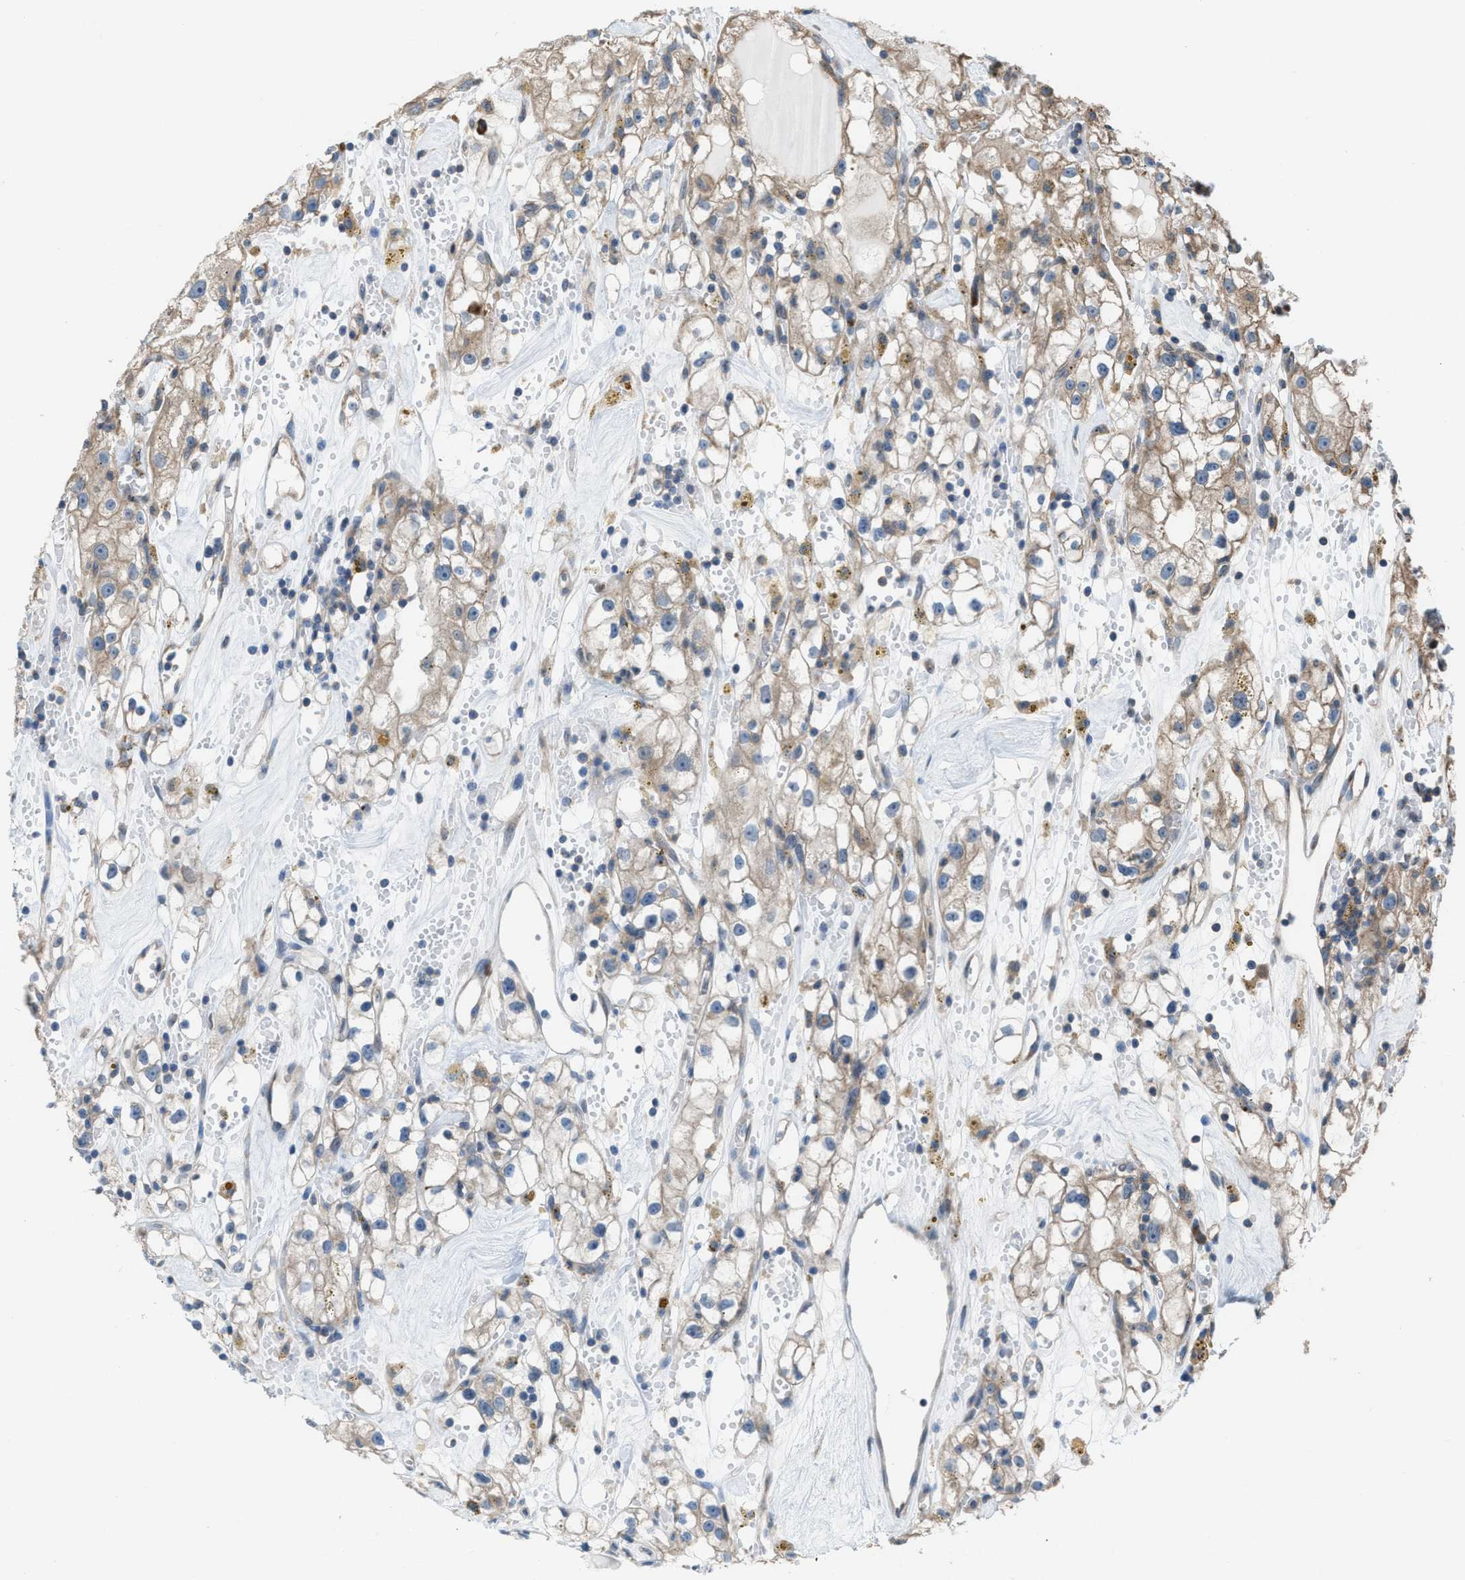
{"staining": {"intensity": "weak", "quantity": ">75%", "location": "cytoplasmic/membranous"}, "tissue": "renal cancer", "cell_type": "Tumor cells", "image_type": "cancer", "snomed": [{"axis": "morphology", "description": "Adenocarcinoma, NOS"}, {"axis": "topography", "description": "Kidney"}], "caption": "Protein positivity by immunohistochemistry demonstrates weak cytoplasmic/membranous staining in approximately >75% of tumor cells in renal adenocarcinoma.", "gene": "PLAA", "patient": {"sex": "male", "age": 56}}